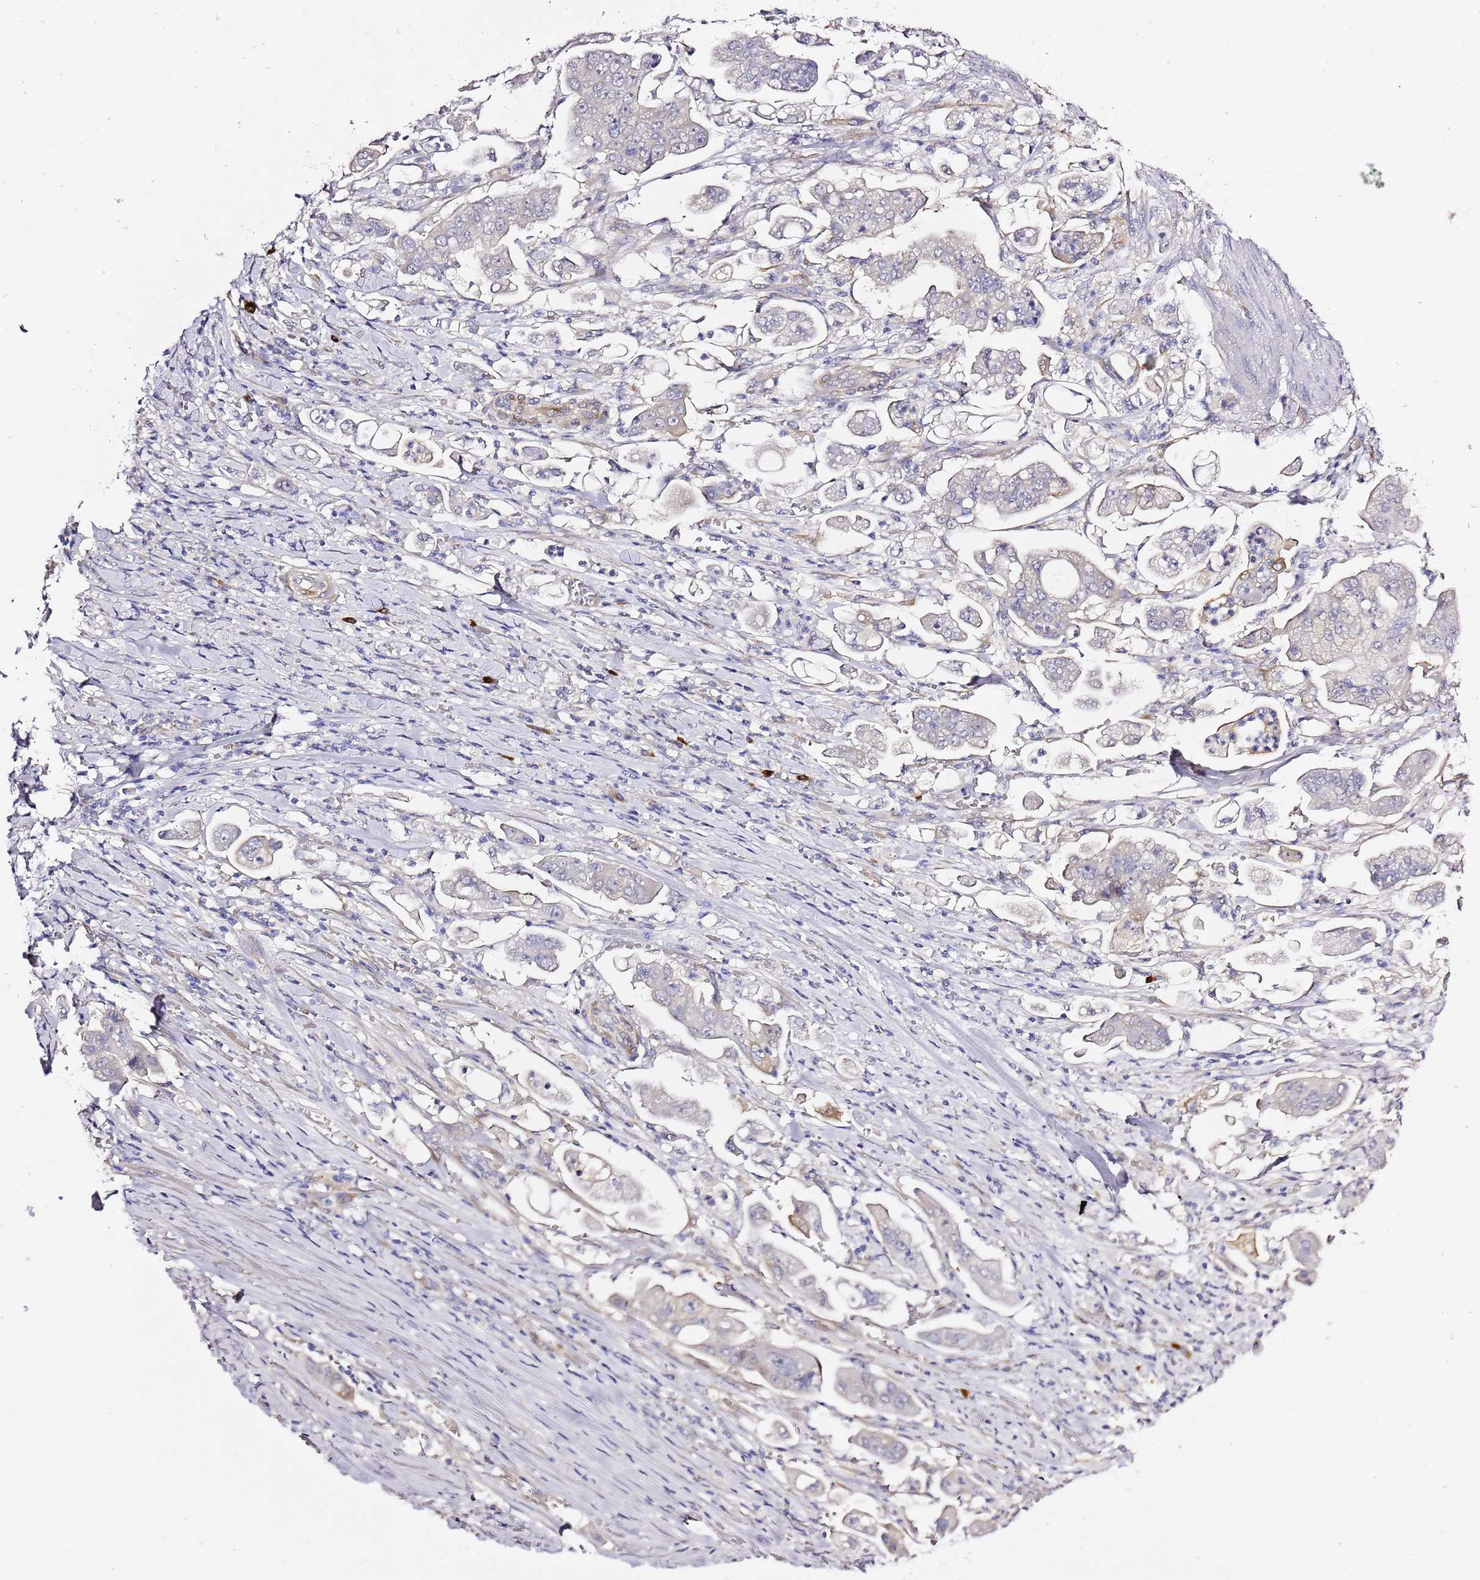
{"staining": {"intensity": "negative", "quantity": "none", "location": "none"}, "tissue": "stomach cancer", "cell_type": "Tumor cells", "image_type": "cancer", "snomed": [{"axis": "morphology", "description": "Adenocarcinoma, NOS"}, {"axis": "topography", "description": "Stomach"}], "caption": "IHC photomicrograph of adenocarcinoma (stomach) stained for a protein (brown), which exhibits no staining in tumor cells.", "gene": "RFK", "patient": {"sex": "male", "age": 62}}